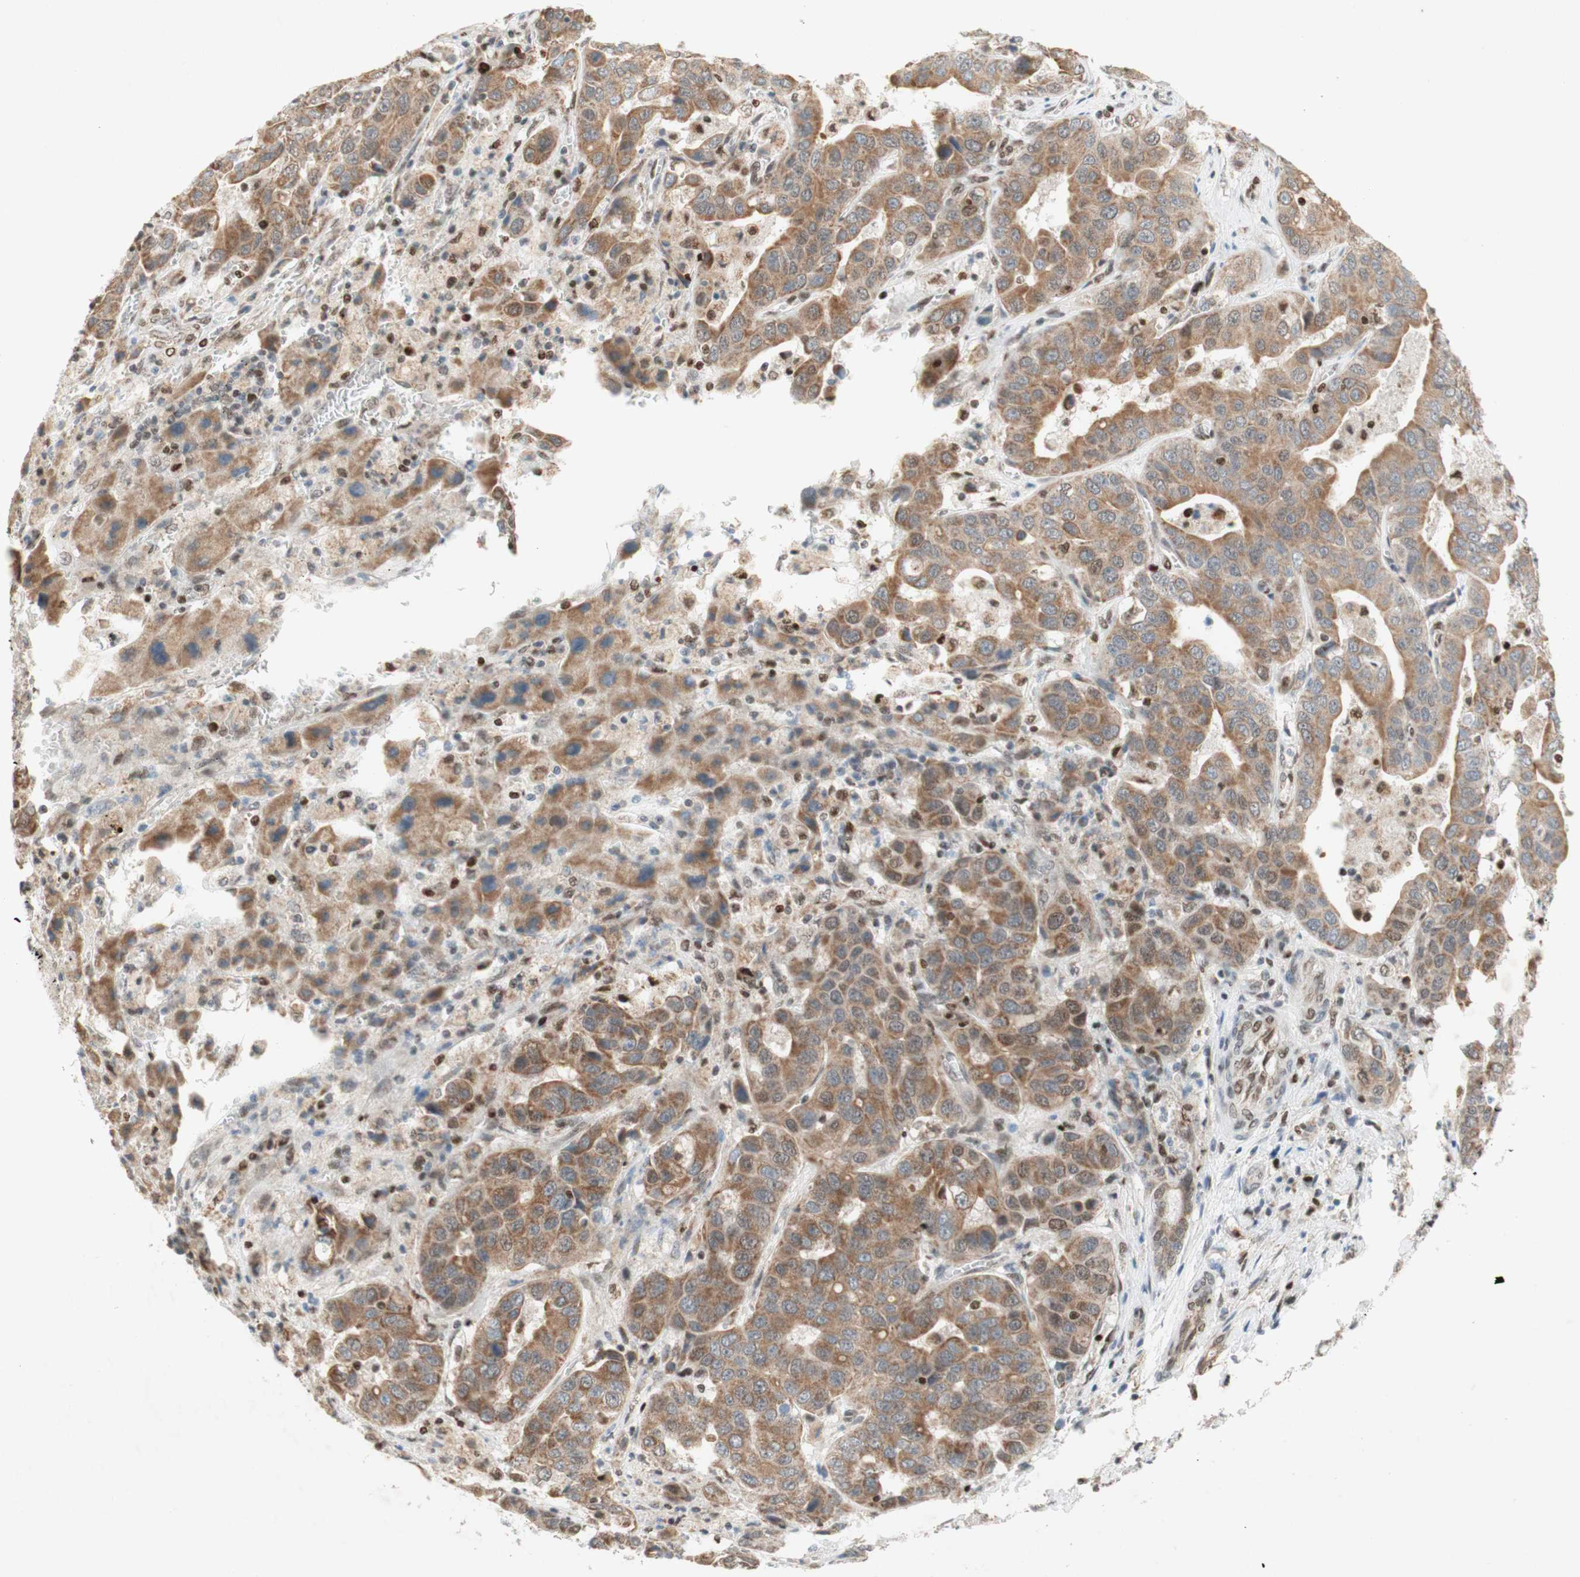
{"staining": {"intensity": "moderate", "quantity": ">75%", "location": "cytoplasmic/membranous"}, "tissue": "liver cancer", "cell_type": "Tumor cells", "image_type": "cancer", "snomed": [{"axis": "morphology", "description": "Cholangiocarcinoma"}, {"axis": "topography", "description": "Liver"}], "caption": "Immunohistochemistry (IHC) staining of liver cancer (cholangiocarcinoma), which demonstrates medium levels of moderate cytoplasmic/membranous expression in approximately >75% of tumor cells indicating moderate cytoplasmic/membranous protein staining. The staining was performed using DAB (brown) for protein detection and nuclei were counterstained in hematoxylin (blue).", "gene": "DNMT3A", "patient": {"sex": "female", "age": 52}}